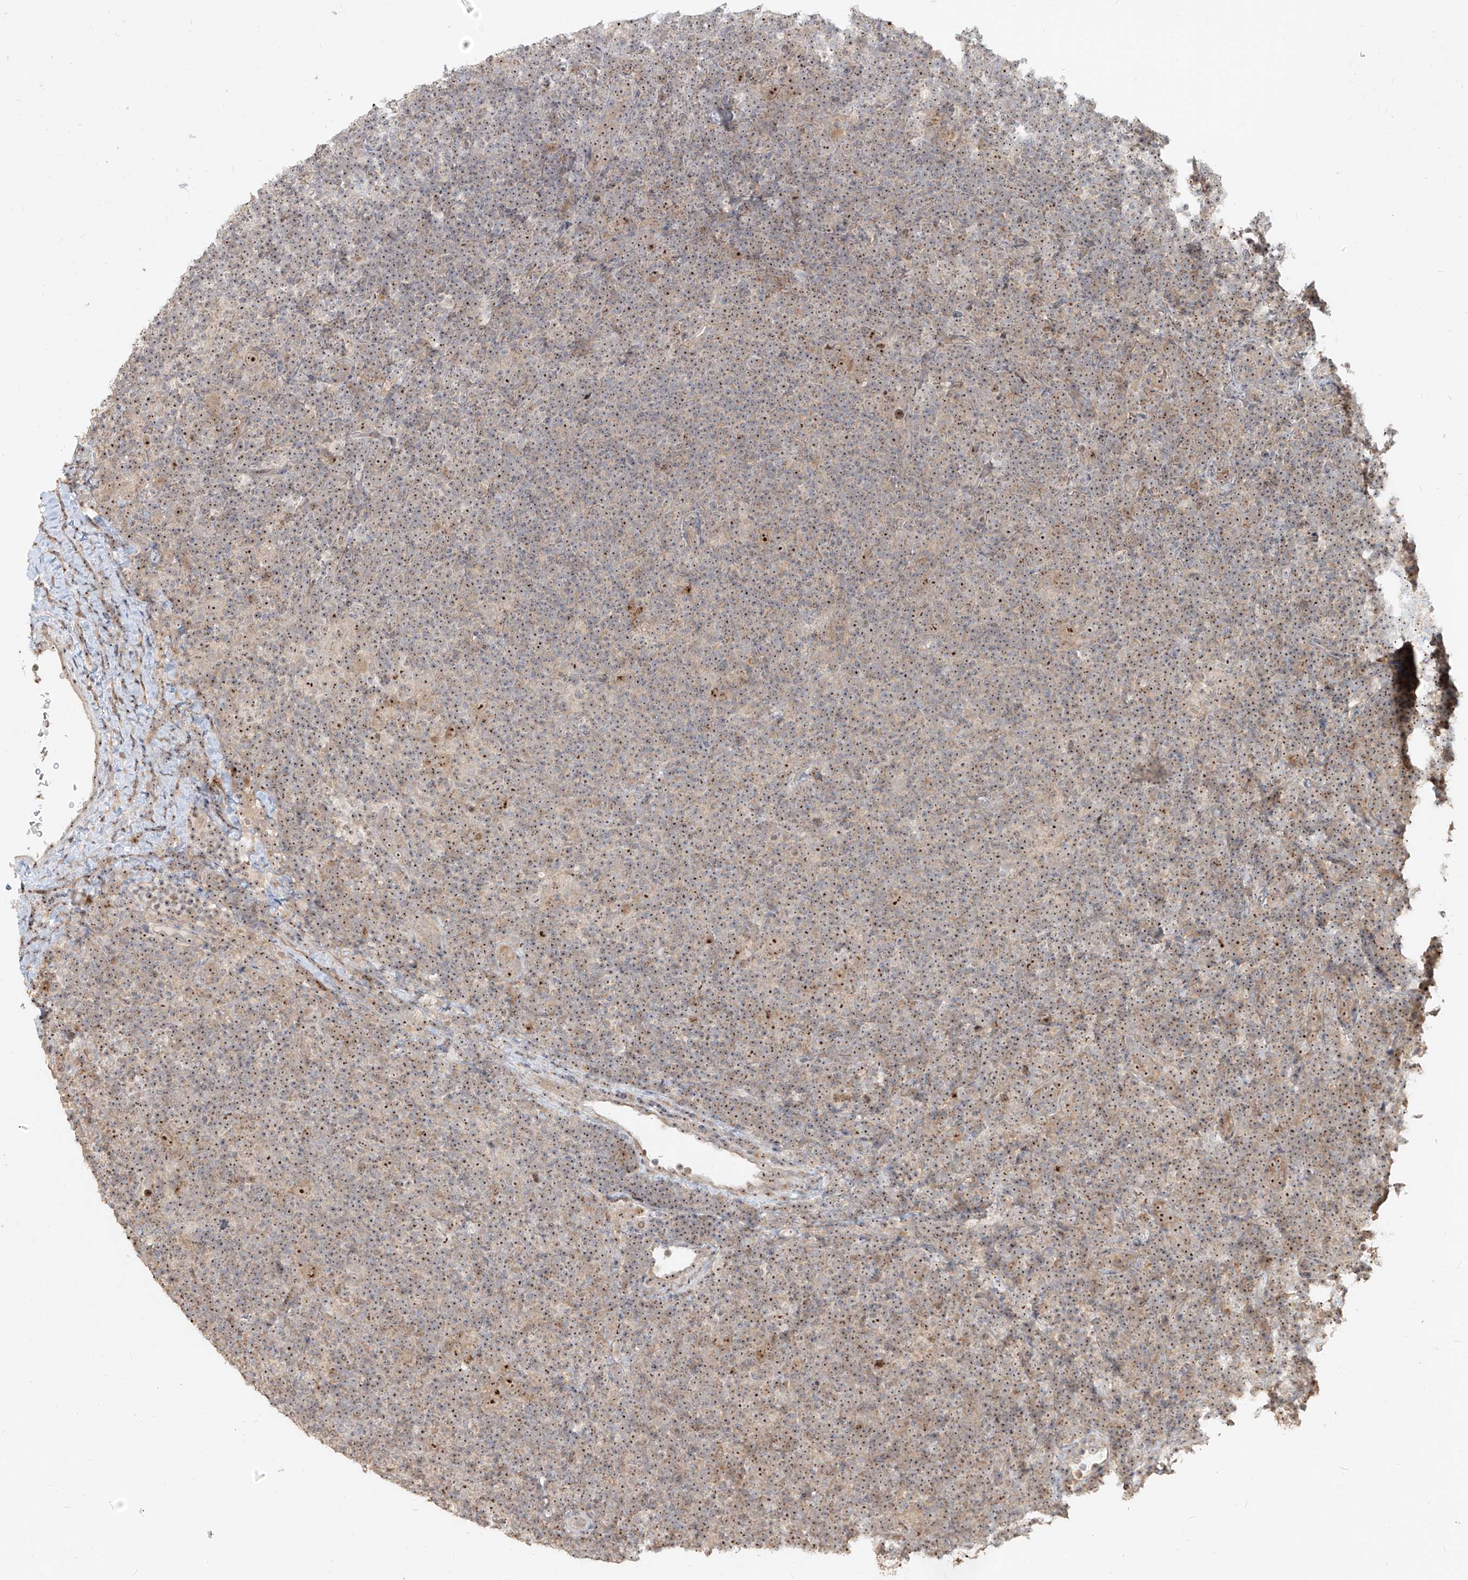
{"staining": {"intensity": "moderate", "quantity": ">75%", "location": "cytoplasmic/membranous,nuclear"}, "tissue": "lymphoma", "cell_type": "Tumor cells", "image_type": "cancer", "snomed": [{"axis": "morphology", "description": "Hodgkin's disease, NOS"}, {"axis": "topography", "description": "Lymph node"}], "caption": "A photomicrograph of human lymphoma stained for a protein demonstrates moderate cytoplasmic/membranous and nuclear brown staining in tumor cells. The staining is performed using DAB brown chromogen to label protein expression. The nuclei are counter-stained blue using hematoxylin.", "gene": "BYSL", "patient": {"sex": "female", "age": 57}}